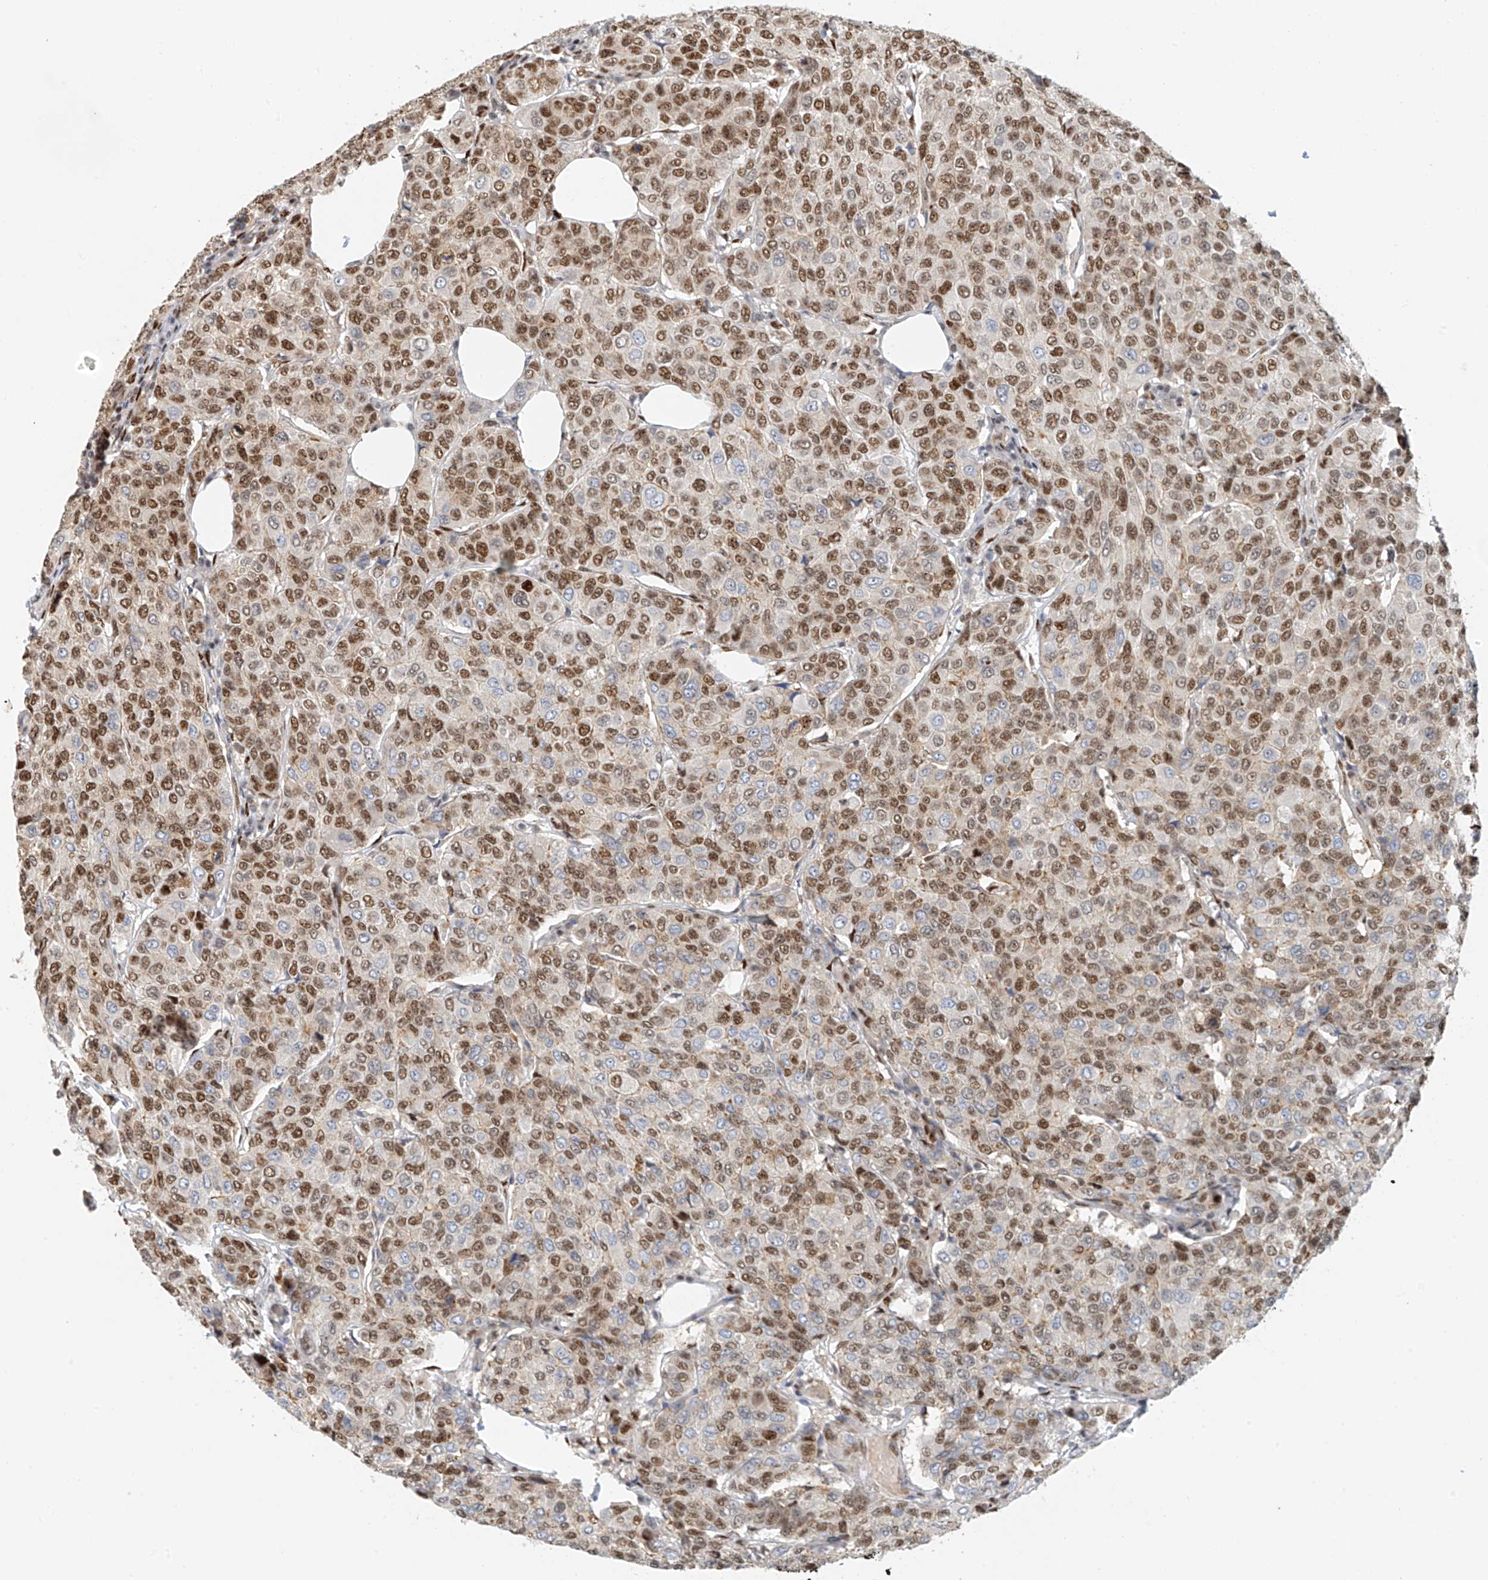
{"staining": {"intensity": "moderate", "quantity": ">75%", "location": "nuclear"}, "tissue": "breast cancer", "cell_type": "Tumor cells", "image_type": "cancer", "snomed": [{"axis": "morphology", "description": "Duct carcinoma"}, {"axis": "topography", "description": "Breast"}], "caption": "The photomicrograph shows immunohistochemical staining of infiltrating ductal carcinoma (breast). There is moderate nuclear expression is identified in approximately >75% of tumor cells. Immunohistochemistry (ihc) stains the protein in brown and the nuclei are stained blue.", "gene": "ZNF514", "patient": {"sex": "female", "age": 55}}